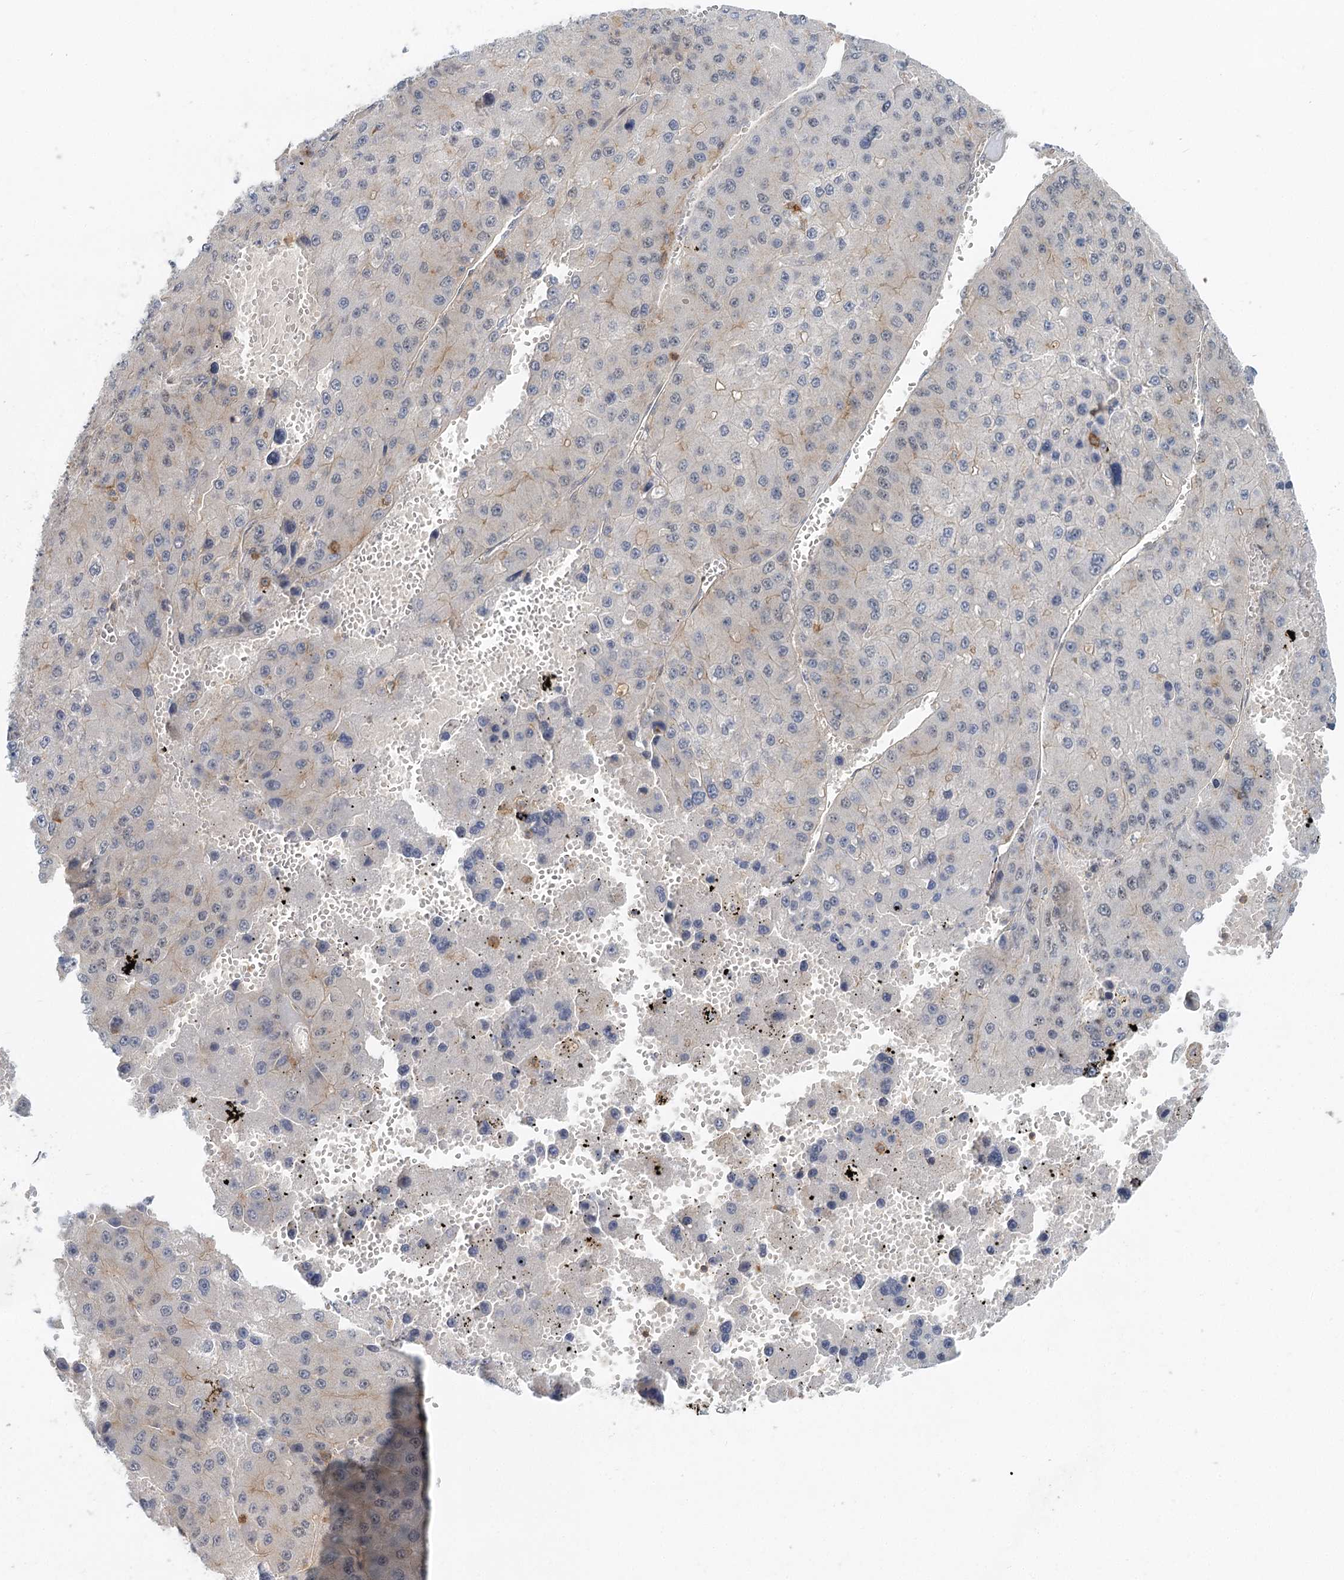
{"staining": {"intensity": "negative", "quantity": "none", "location": "none"}, "tissue": "liver cancer", "cell_type": "Tumor cells", "image_type": "cancer", "snomed": [{"axis": "morphology", "description": "Carcinoma, Hepatocellular, NOS"}, {"axis": "topography", "description": "Liver"}], "caption": "The IHC photomicrograph has no significant expression in tumor cells of liver cancer (hepatocellular carcinoma) tissue. (DAB immunohistochemistry (IHC), high magnification).", "gene": "CDC42SE2", "patient": {"sex": "female", "age": 73}}